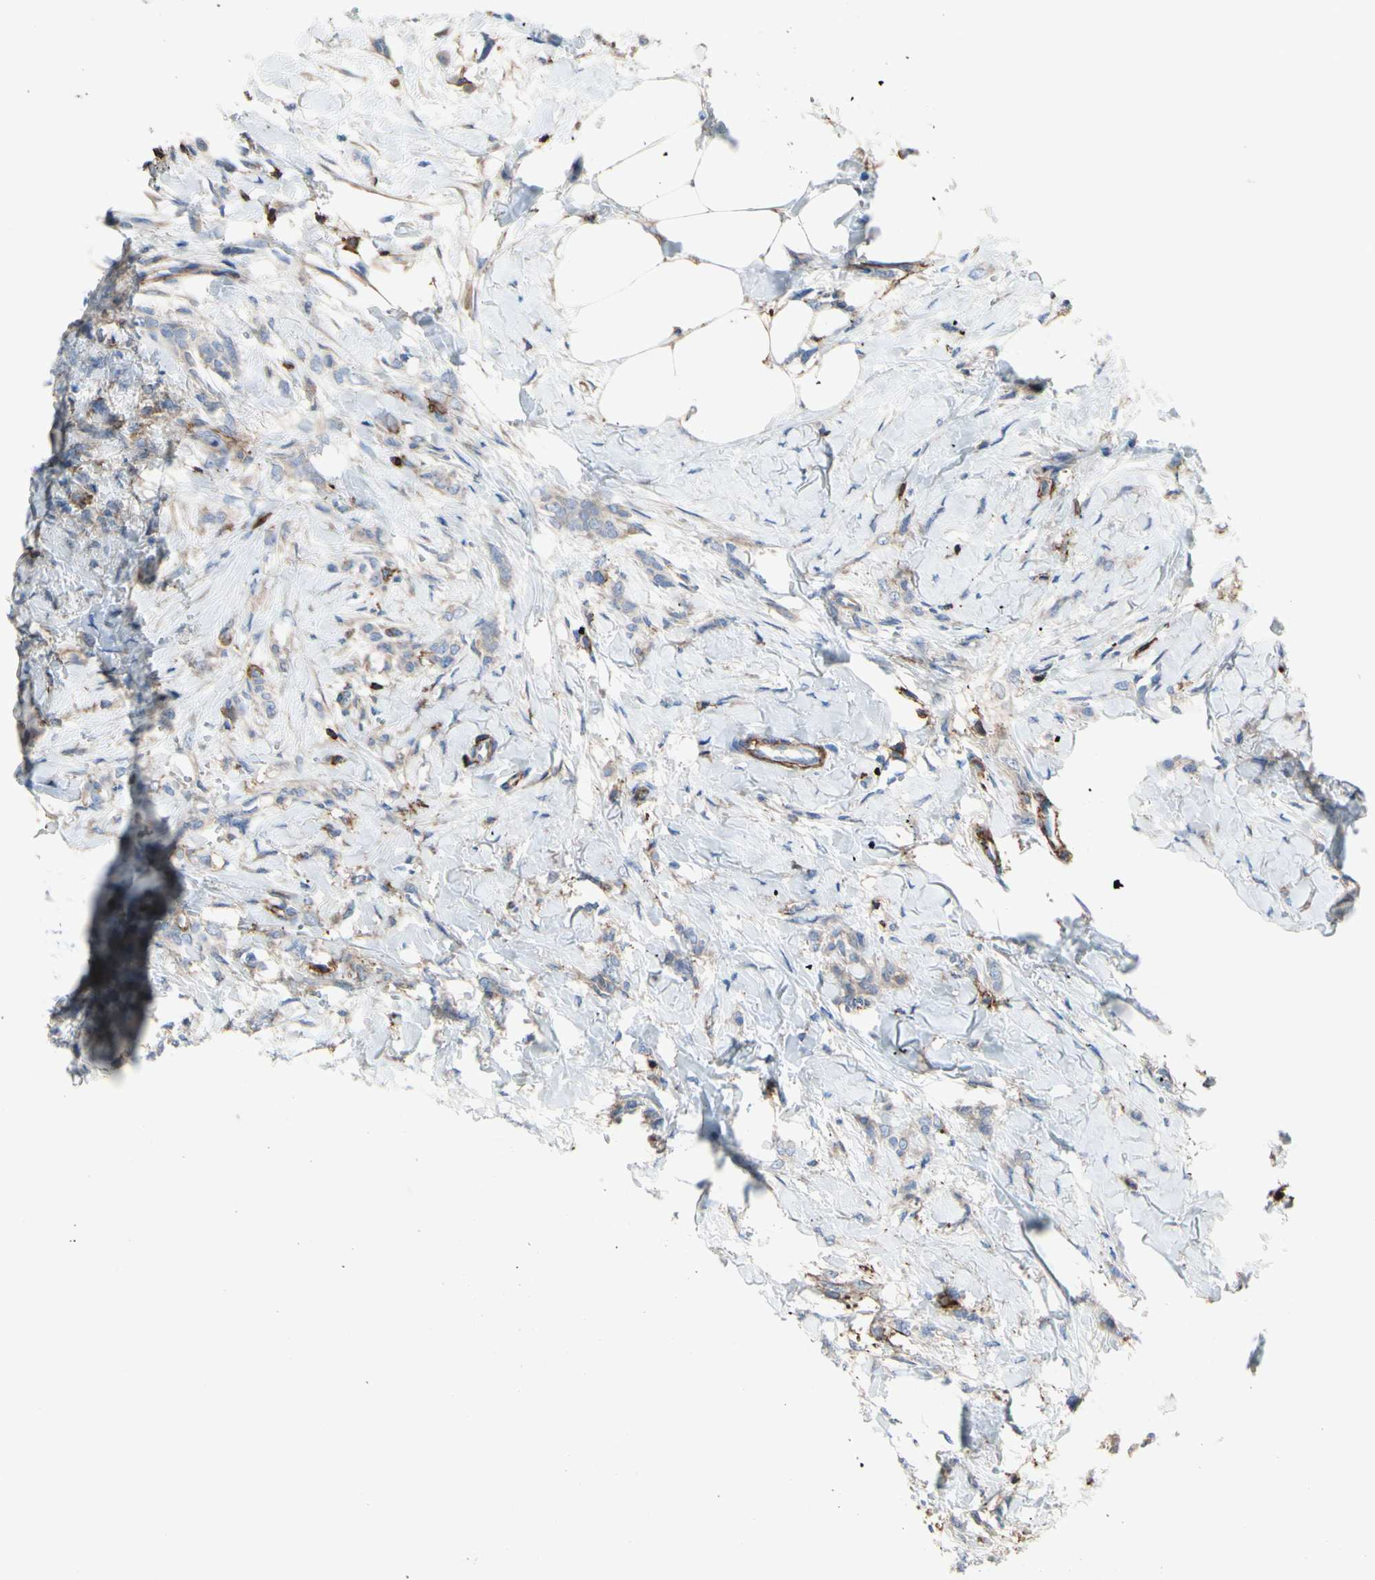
{"staining": {"intensity": "weak", "quantity": ">75%", "location": "cytoplasmic/membranous"}, "tissue": "breast cancer", "cell_type": "Tumor cells", "image_type": "cancer", "snomed": [{"axis": "morphology", "description": "Lobular carcinoma, in situ"}, {"axis": "morphology", "description": "Lobular carcinoma"}, {"axis": "topography", "description": "Breast"}], "caption": "Breast cancer (lobular carcinoma) tissue exhibits weak cytoplasmic/membranous expression in approximately >75% of tumor cells, visualized by immunohistochemistry. The staining was performed using DAB to visualize the protein expression in brown, while the nuclei were stained in blue with hematoxylin (Magnification: 20x).", "gene": "ANXA6", "patient": {"sex": "female", "age": 41}}